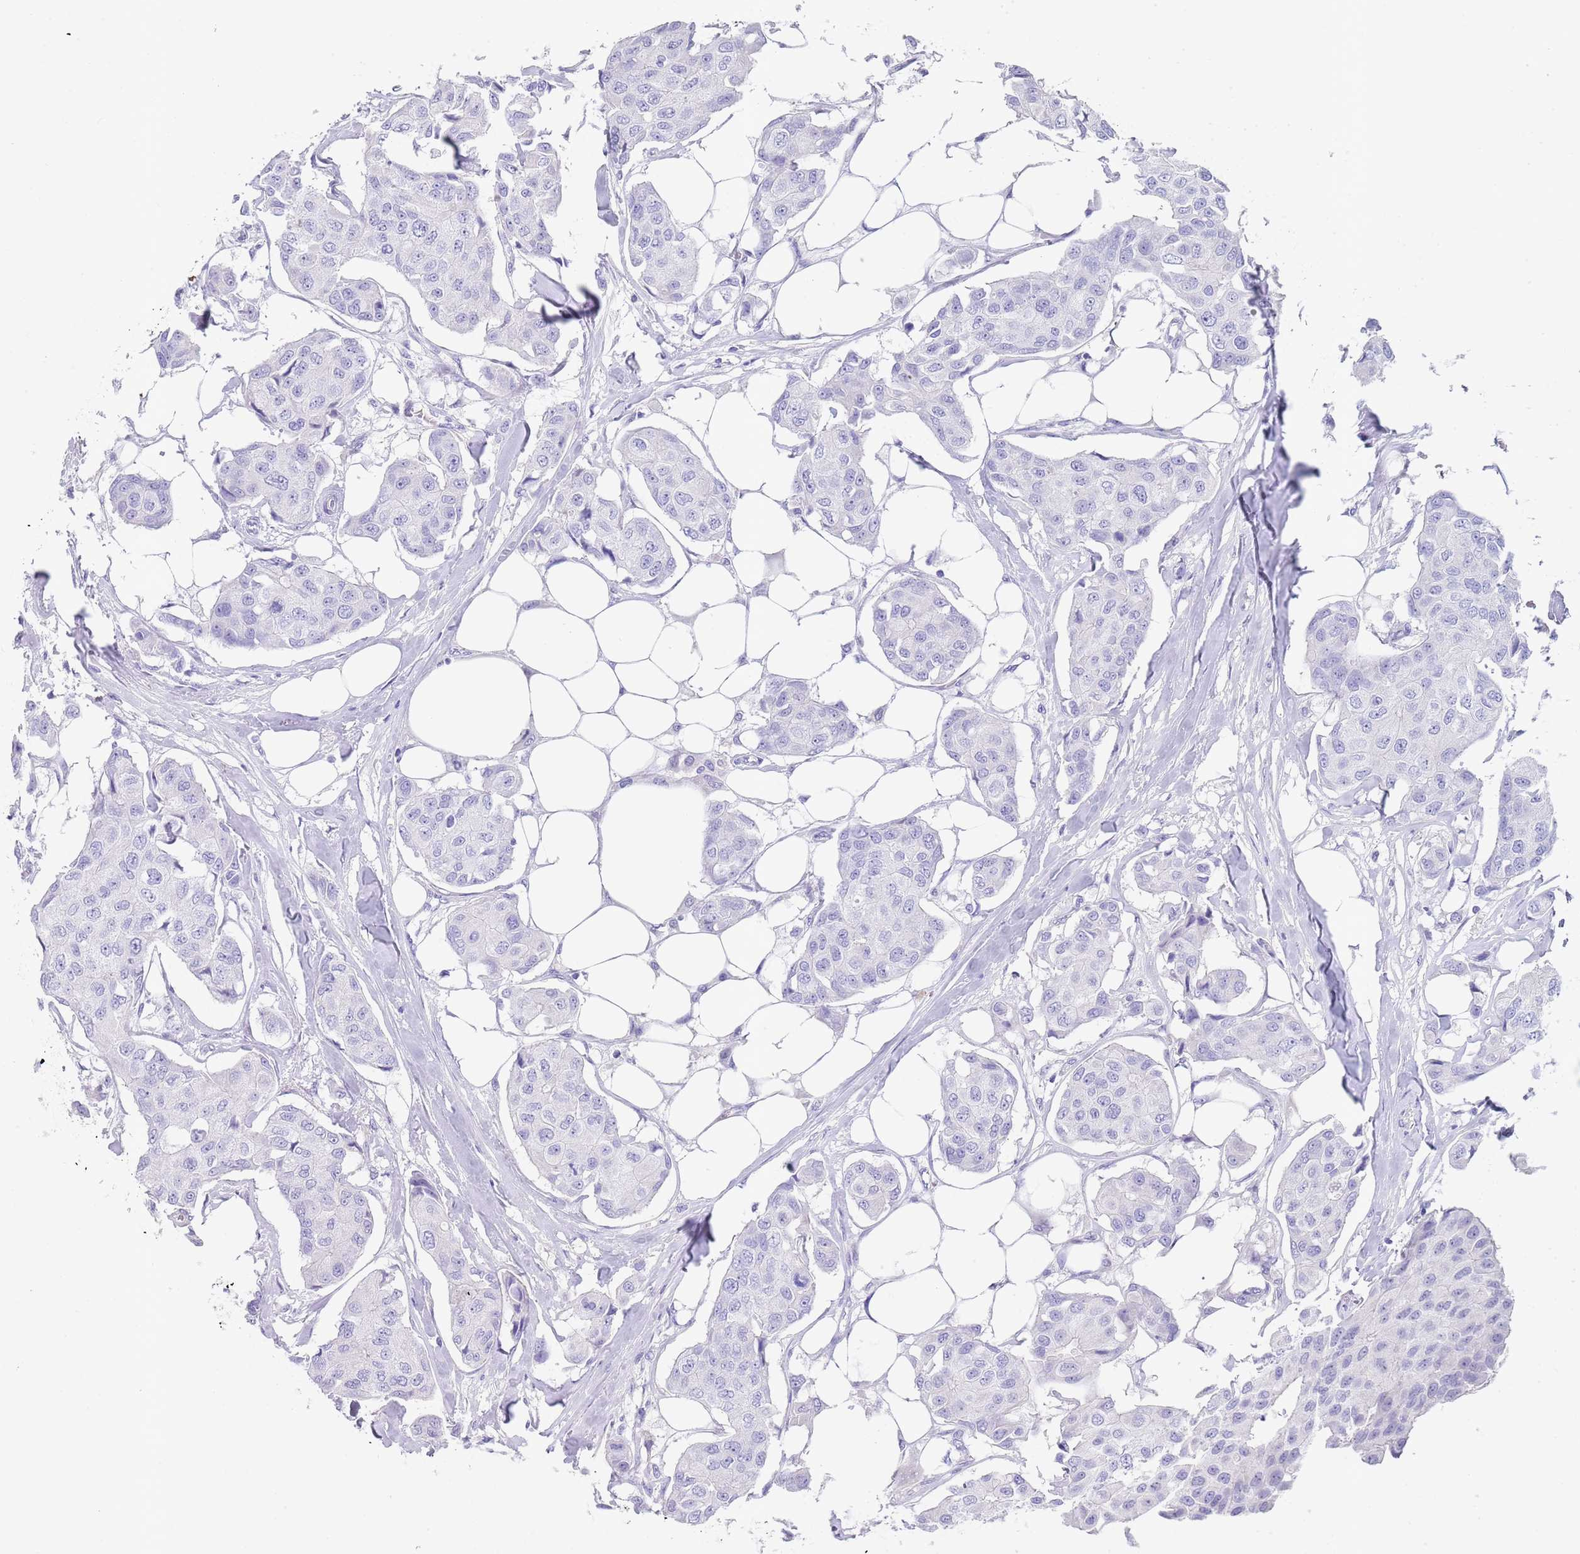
{"staining": {"intensity": "negative", "quantity": "none", "location": "none"}, "tissue": "breast cancer", "cell_type": "Tumor cells", "image_type": "cancer", "snomed": [{"axis": "morphology", "description": "Duct carcinoma"}, {"axis": "topography", "description": "Breast"}, {"axis": "topography", "description": "Lymph node"}], "caption": "Human breast invasive ductal carcinoma stained for a protein using immunohistochemistry reveals no positivity in tumor cells.", "gene": "CPXM2", "patient": {"sex": "female", "age": 80}}